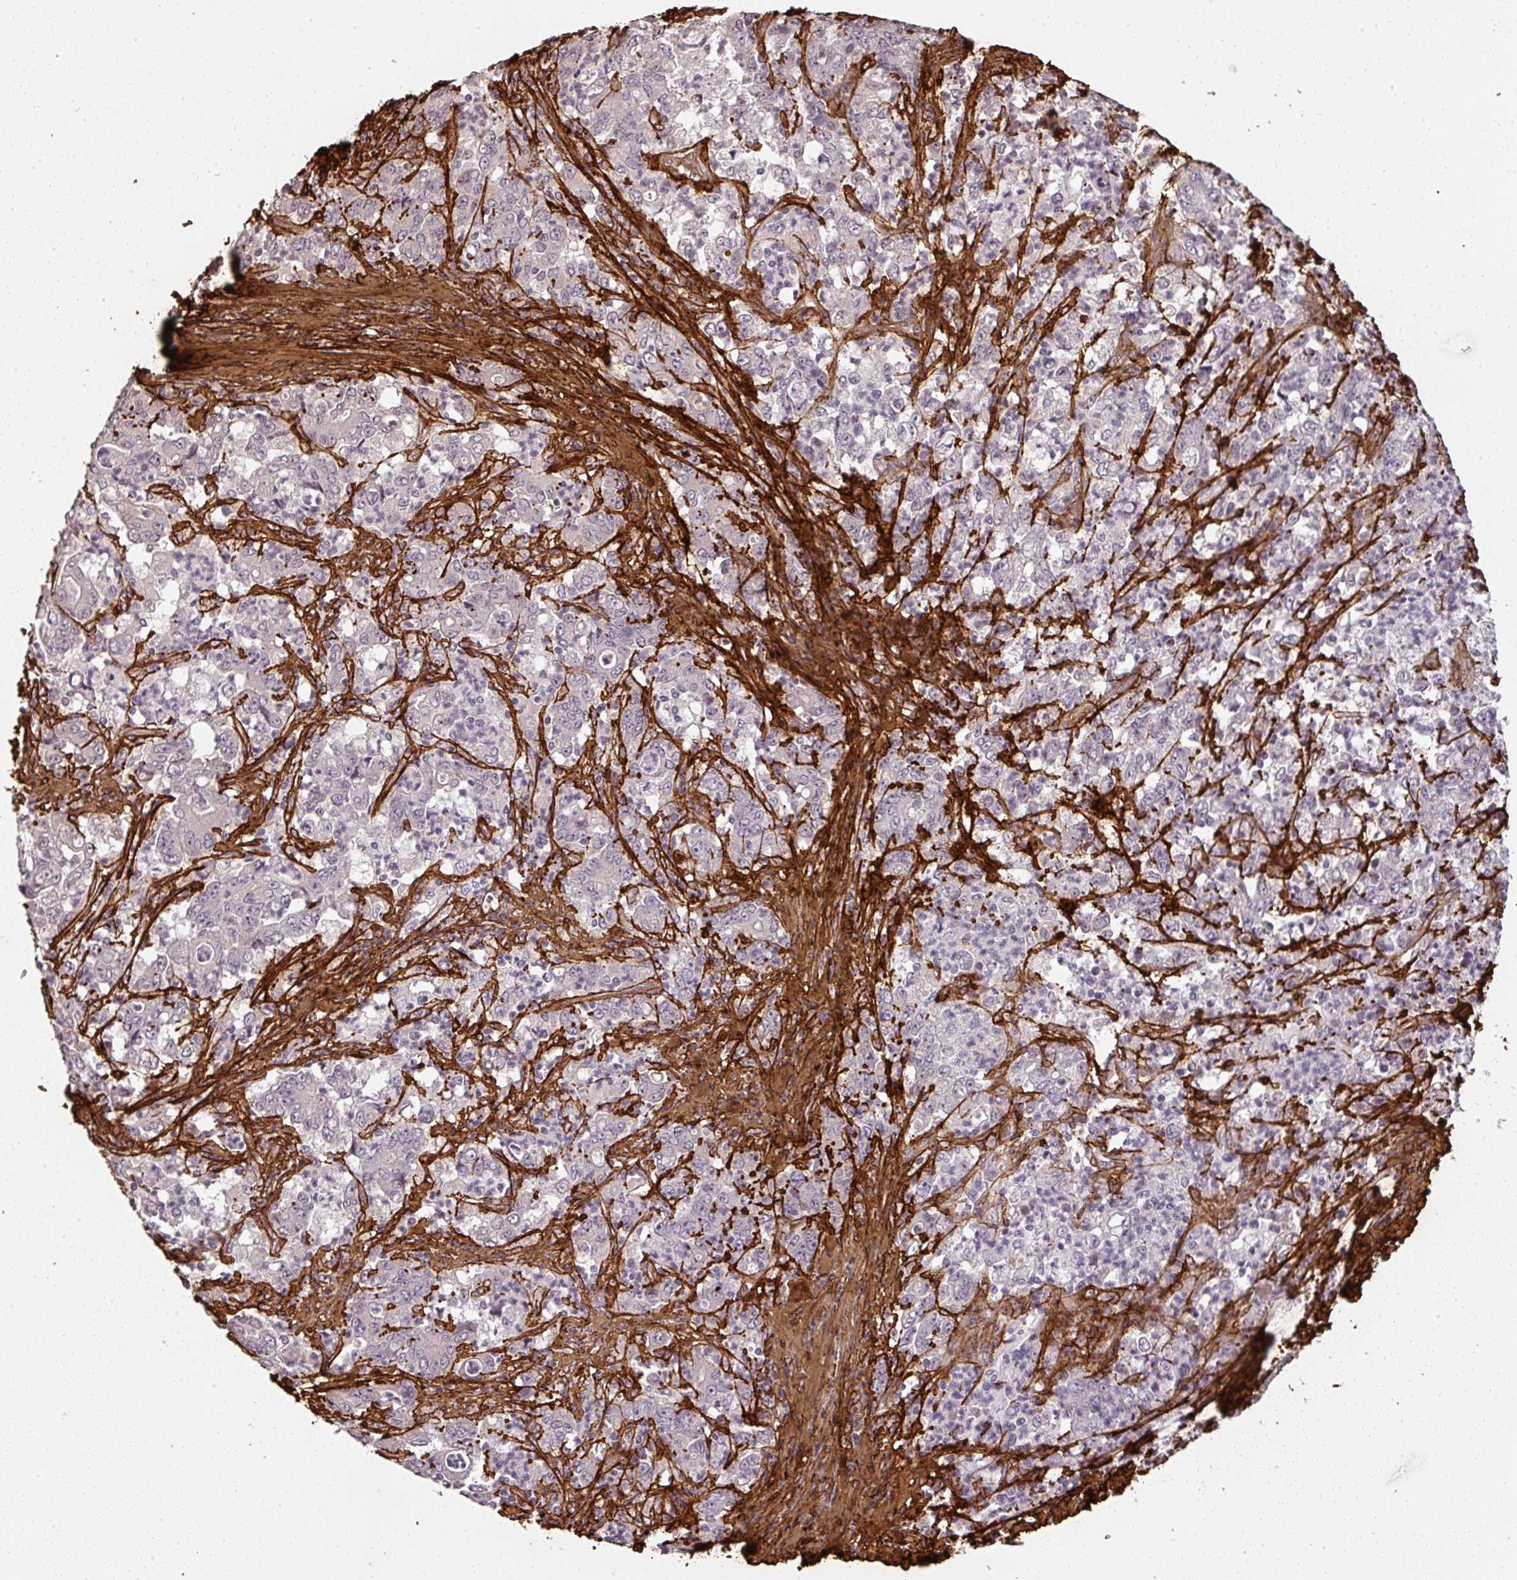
{"staining": {"intensity": "negative", "quantity": "none", "location": "none"}, "tissue": "stomach cancer", "cell_type": "Tumor cells", "image_type": "cancer", "snomed": [{"axis": "morphology", "description": "Adenocarcinoma, NOS"}, {"axis": "topography", "description": "Stomach, lower"}], "caption": "A micrograph of stomach cancer stained for a protein reveals no brown staining in tumor cells.", "gene": "COL3A1", "patient": {"sex": "female", "age": 71}}